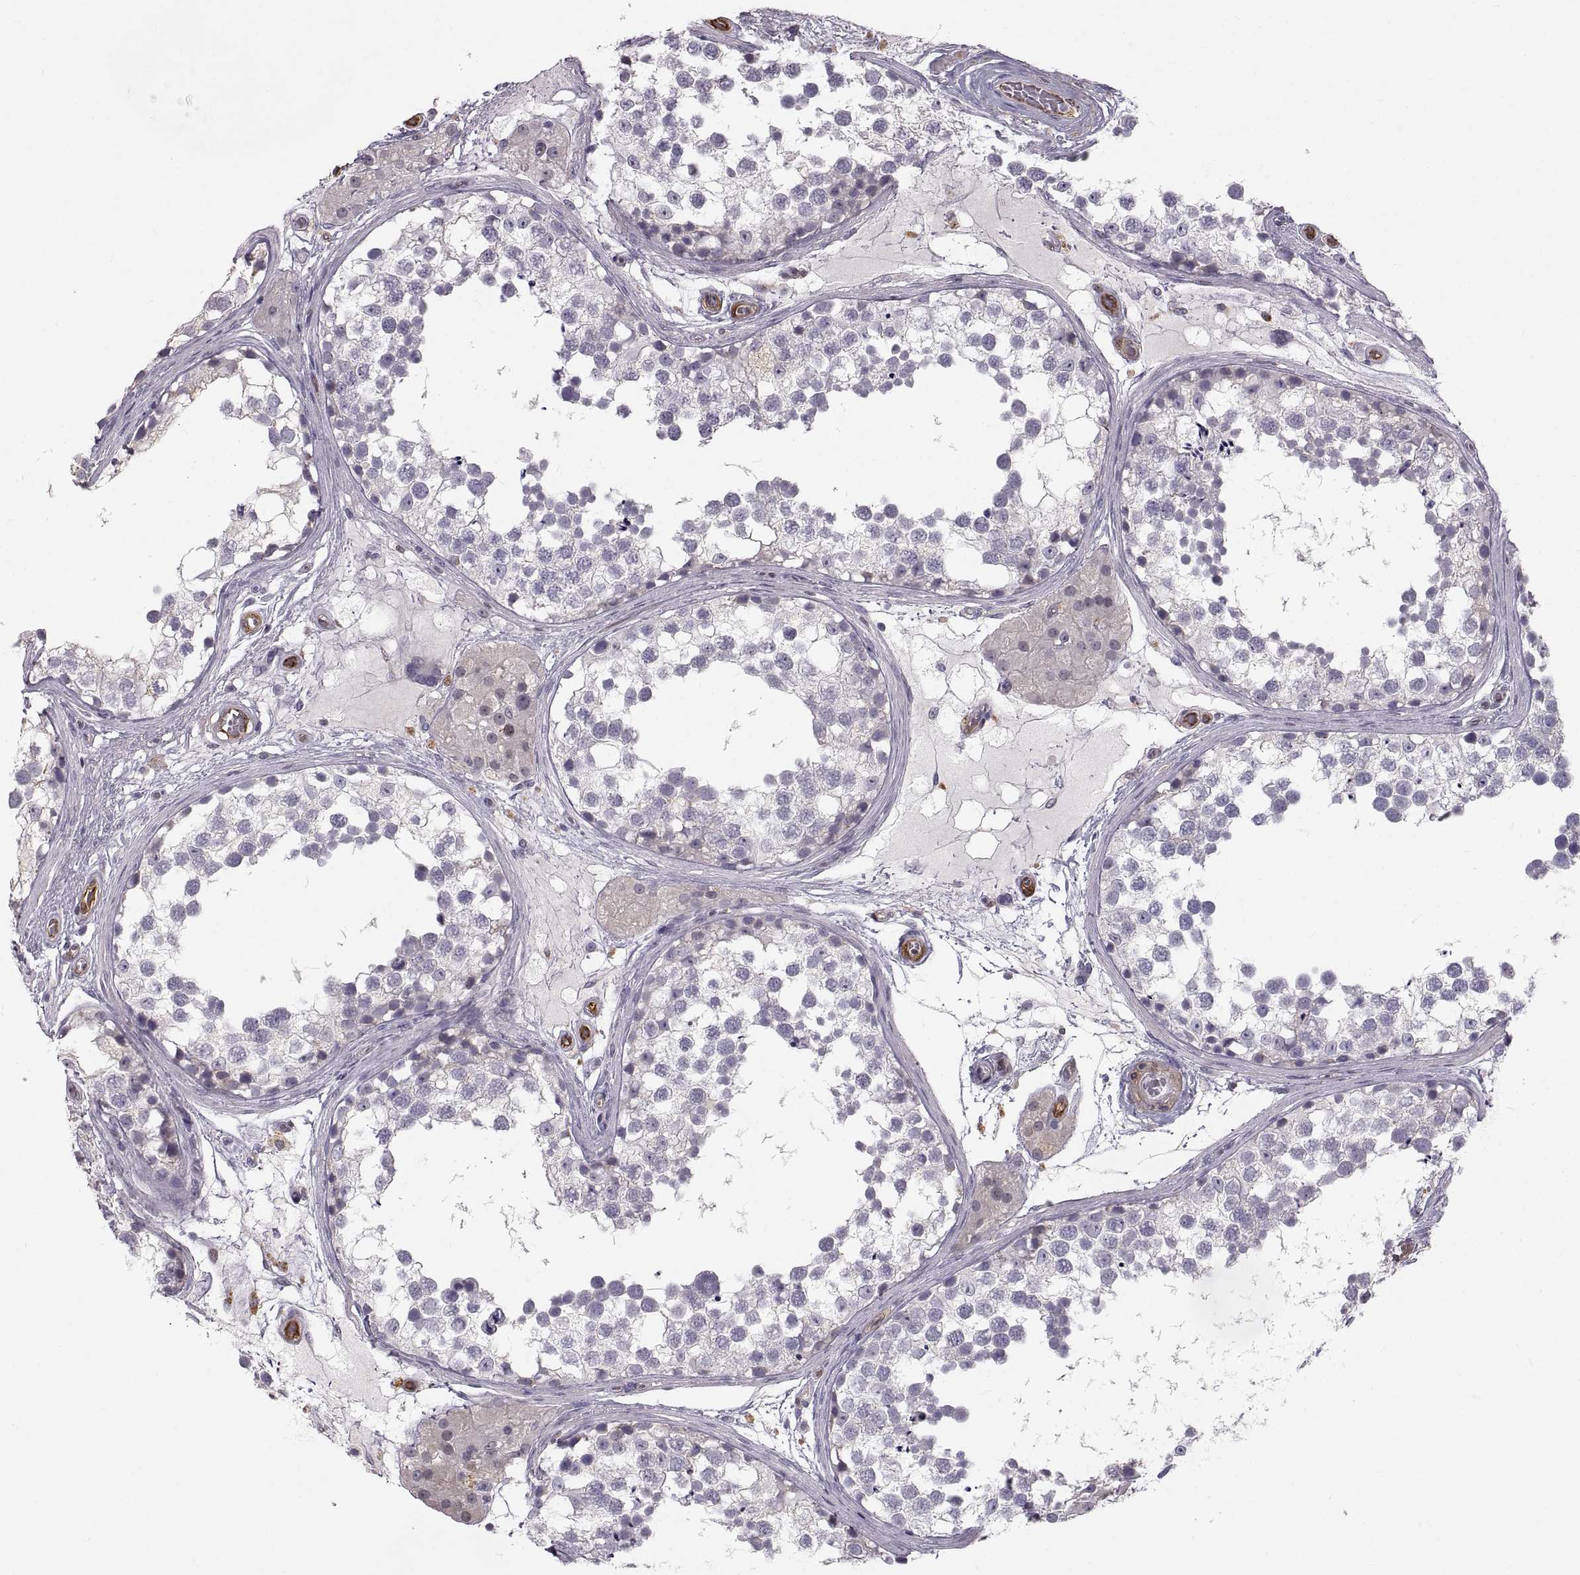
{"staining": {"intensity": "negative", "quantity": "none", "location": "none"}, "tissue": "testis", "cell_type": "Cells in seminiferous ducts", "image_type": "normal", "snomed": [{"axis": "morphology", "description": "Normal tissue, NOS"}, {"axis": "morphology", "description": "Seminoma, NOS"}, {"axis": "topography", "description": "Testis"}], "caption": "This is an immunohistochemistry photomicrograph of unremarkable human testis. There is no expression in cells in seminiferous ducts.", "gene": "PGM5", "patient": {"sex": "male", "age": 65}}